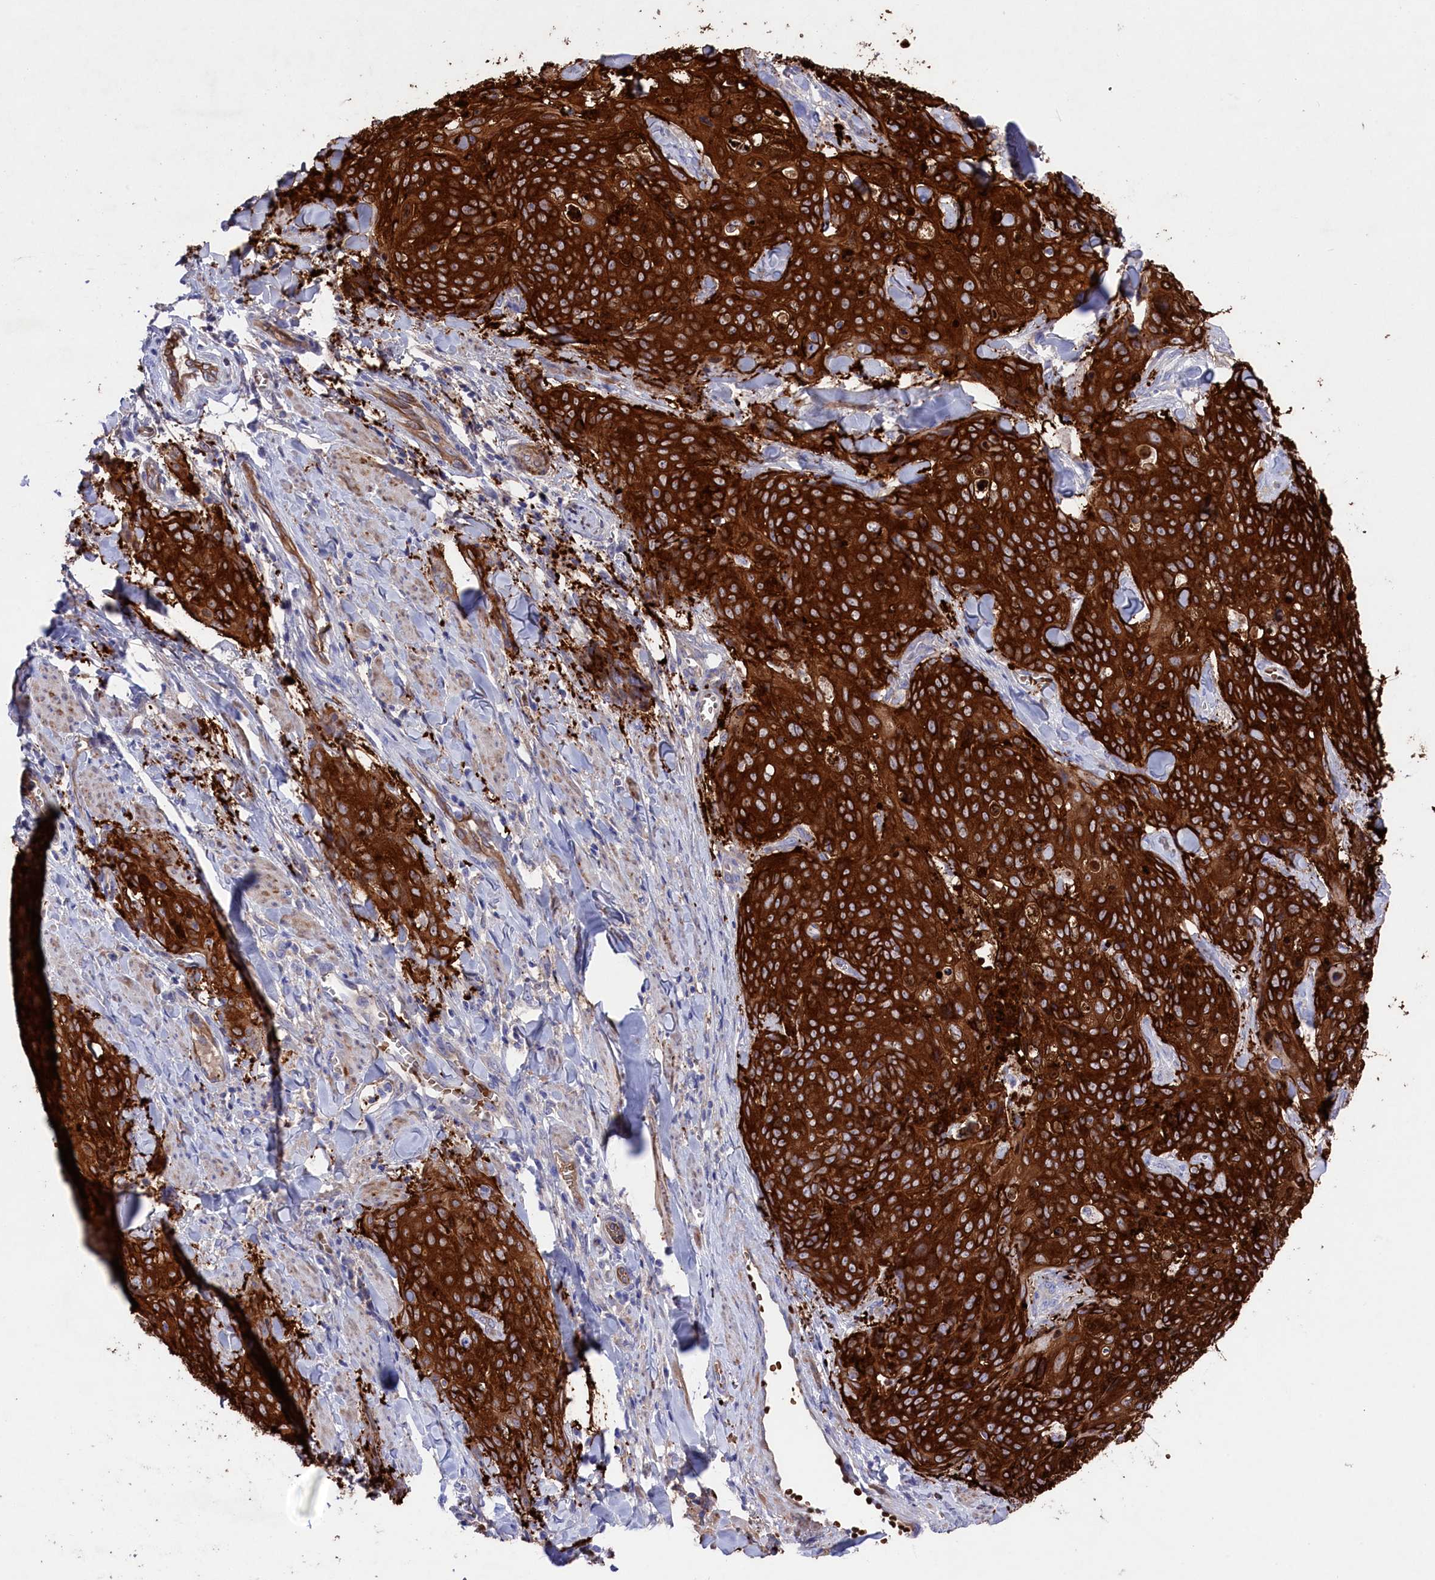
{"staining": {"intensity": "strong", "quantity": ">75%", "location": "cytoplasmic/membranous"}, "tissue": "skin cancer", "cell_type": "Tumor cells", "image_type": "cancer", "snomed": [{"axis": "morphology", "description": "Squamous cell carcinoma, NOS"}, {"axis": "topography", "description": "Skin"}, {"axis": "topography", "description": "Vulva"}], "caption": "Immunohistochemical staining of skin cancer exhibits high levels of strong cytoplasmic/membranous positivity in approximately >75% of tumor cells.", "gene": "LHFPL4", "patient": {"sex": "female", "age": 85}}